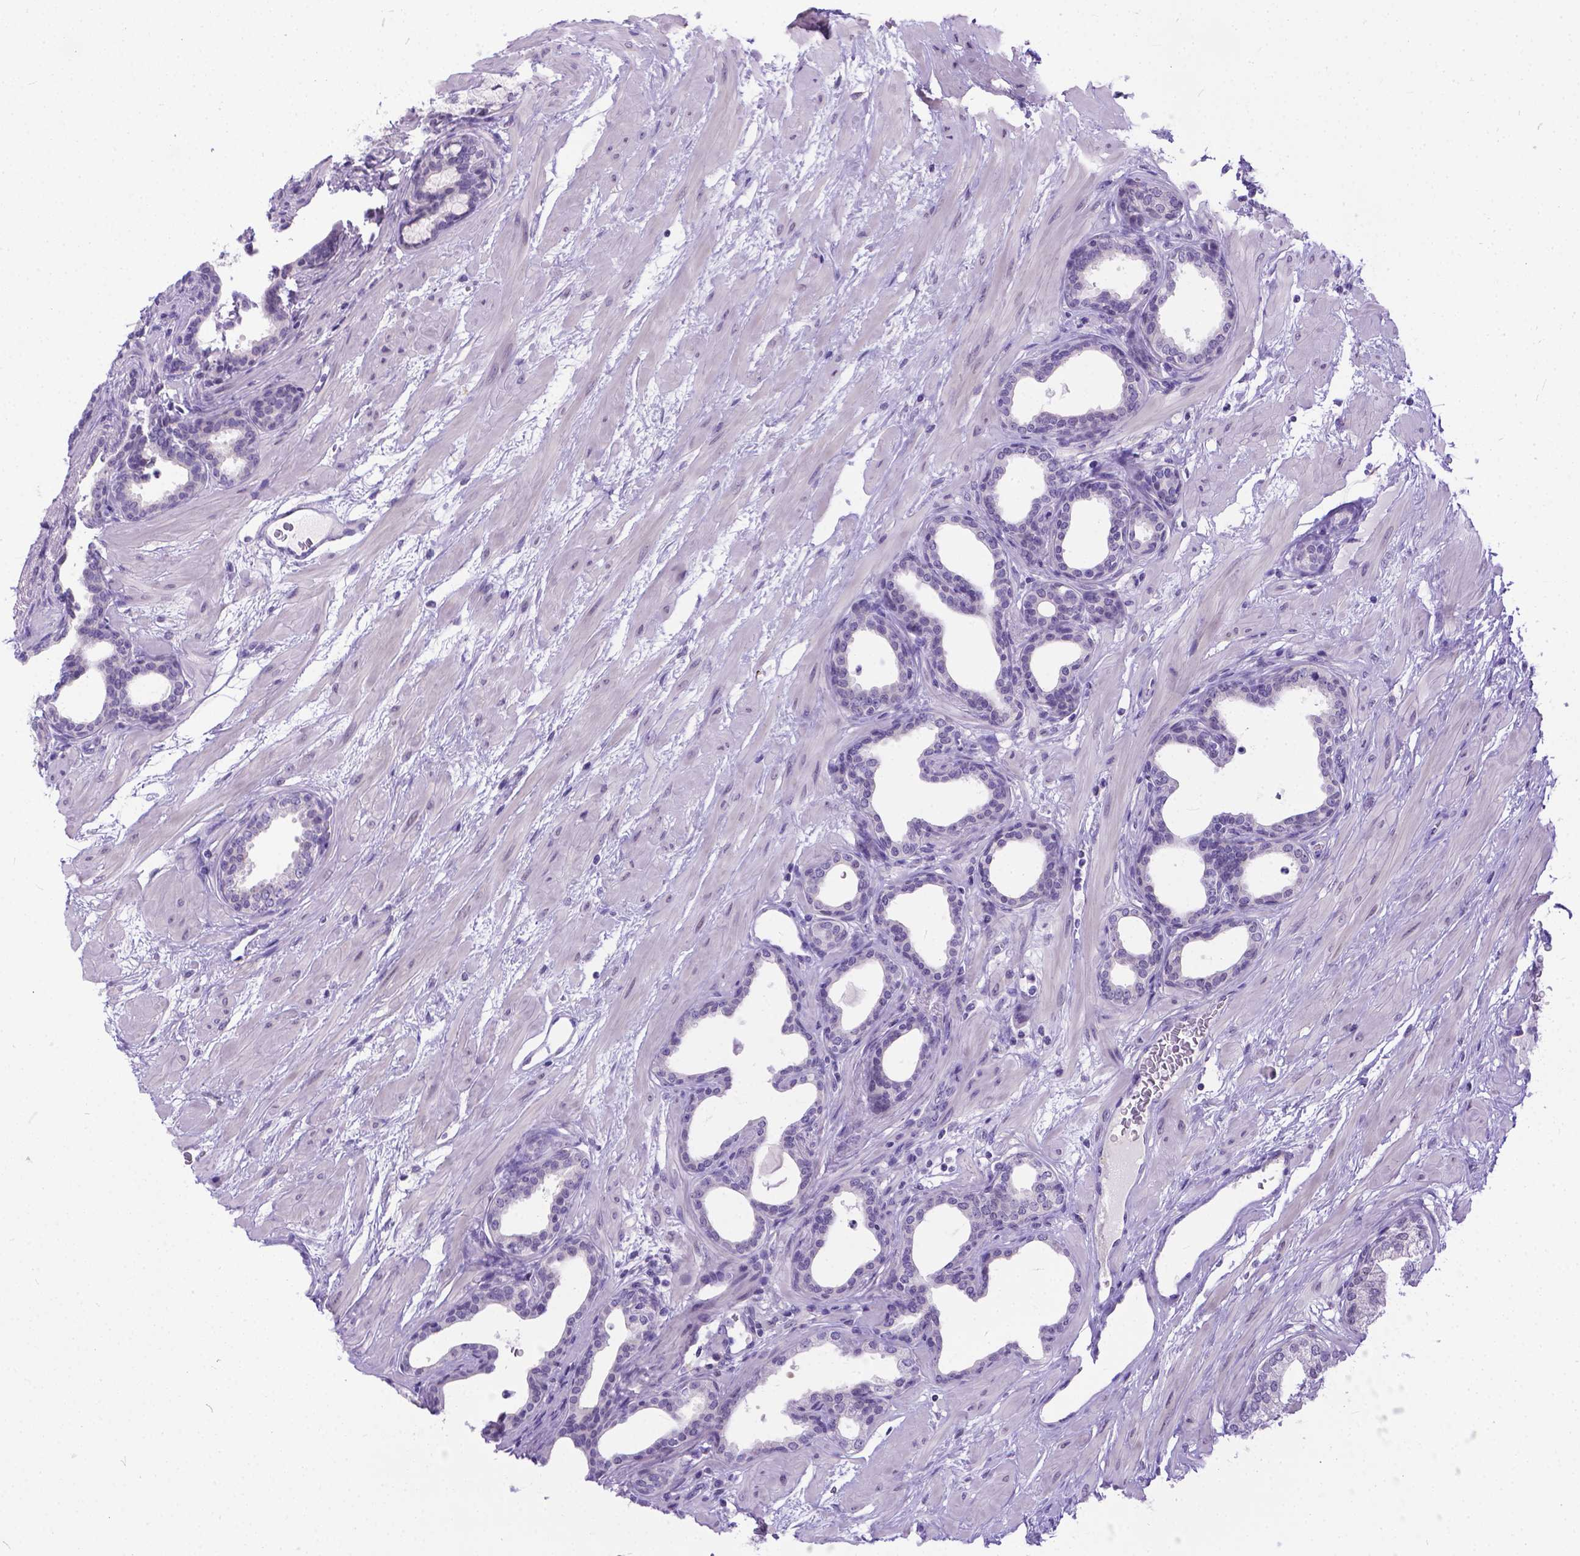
{"staining": {"intensity": "negative", "quantity": "none", "location": "none"}, "tissue": "prostate", "cell_type": "Glandular cells", "image_type": "normal", "snomed": [{"axis": "morphology", "description": "Normal tissue, NOS"}, {"axis": "topography", "description": "Prostate"}], "caption": "Unremarkable prostate was stained to show a protein in brown. There is no significant expression in glandular cells. (Brightfield microscopy of DAB (3,3'-diaminobenzidine) immunohistochemistry (IHC) at high magnification).", "gene": "TTLL6", "patient": {"sex": "male", "age": 37}}